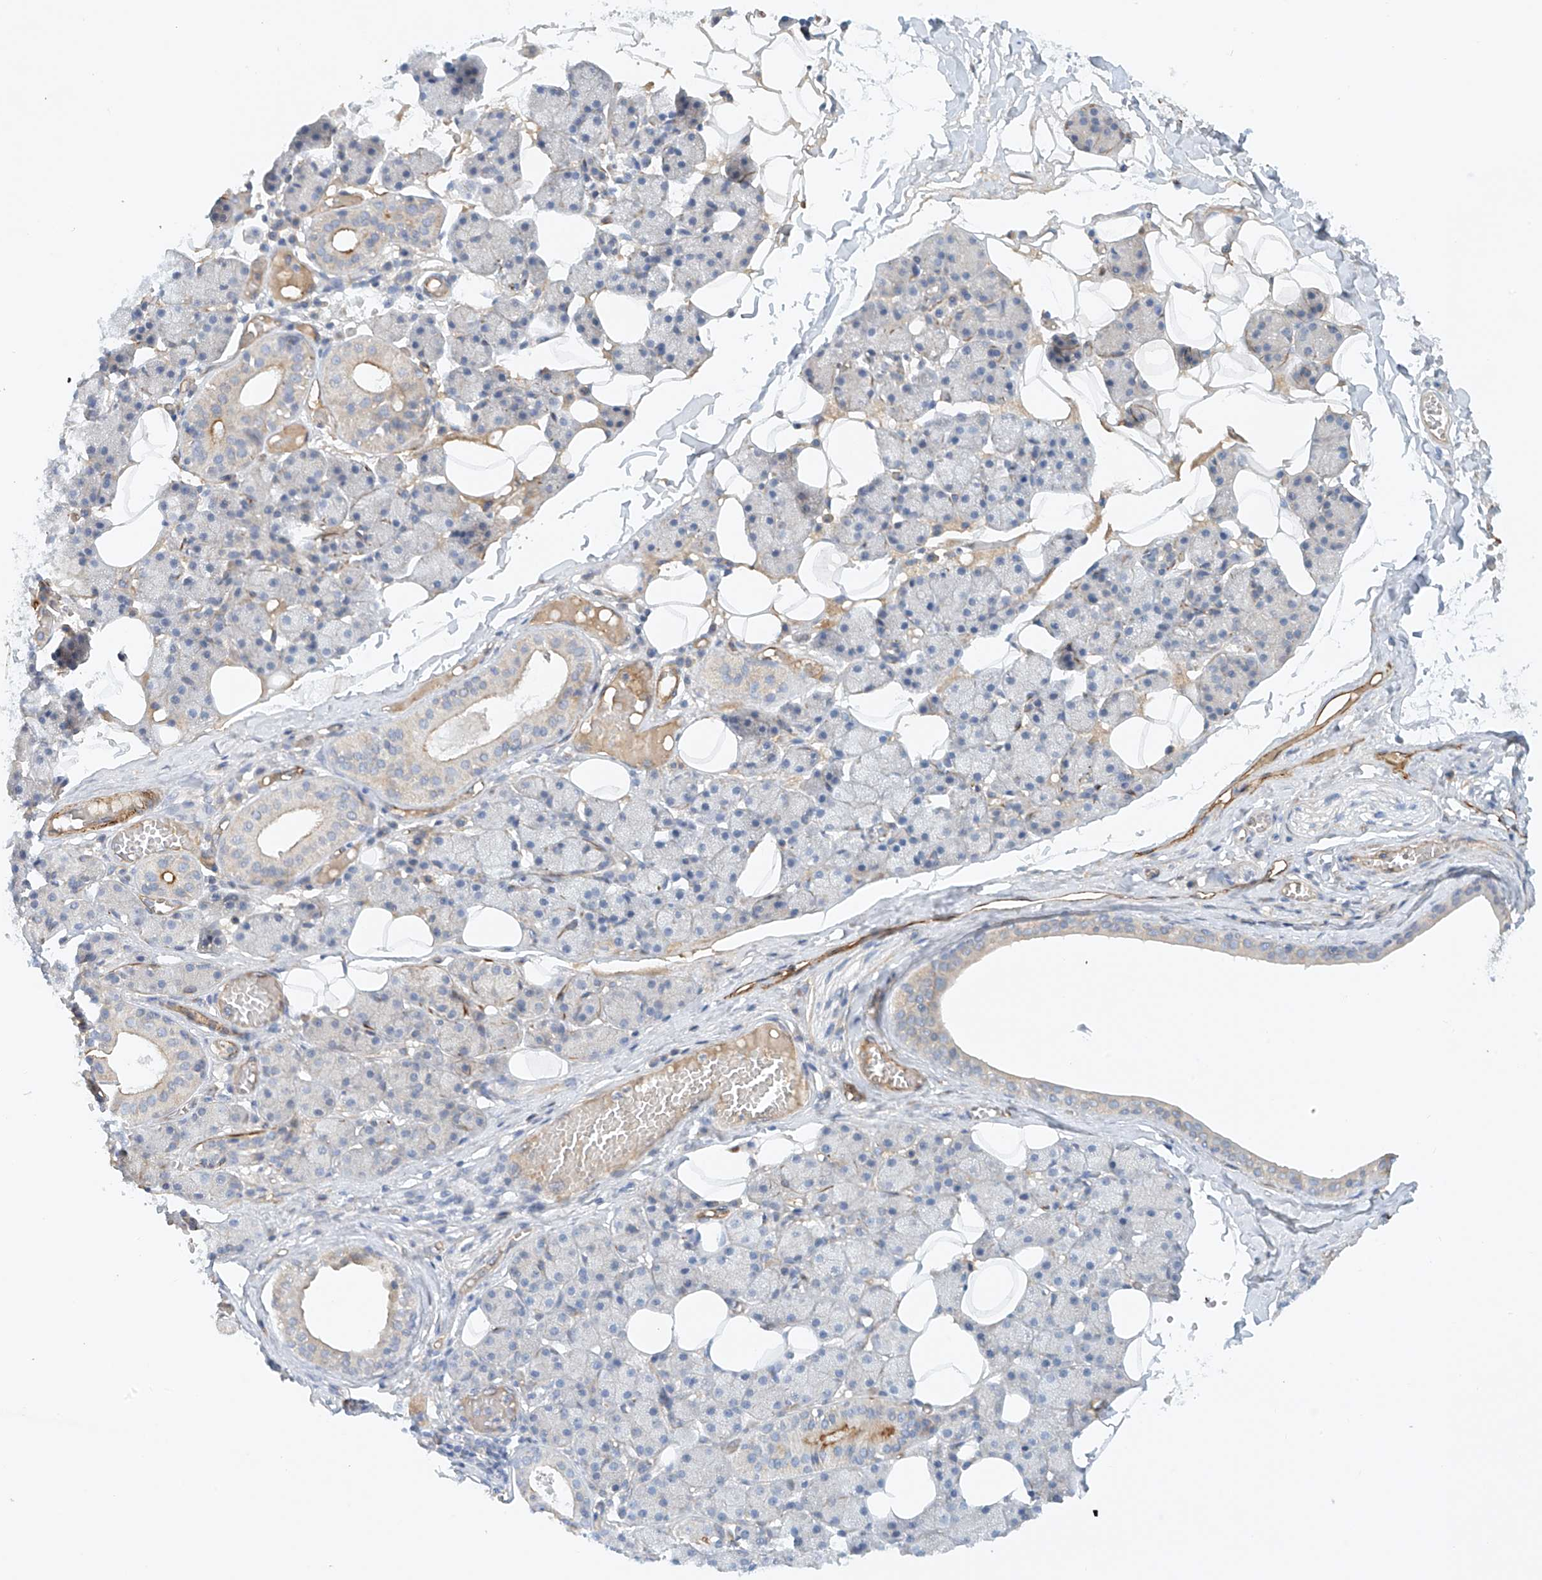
{"staining": {"intensity": "moderate", "quantity": "<25%", "location": "cytoplasmic/membranous"}, "tissue": "salivary gland", "cell_type": "Glandular cells", "image_type": "normal", "snomed": [{"axis": "morphology", "description": "Normal tissue, NOS"}, {"axis": "topography", "description": "Salivary gland"}], "caption": "A brown stain labels moderate cytoplasmic/membranous expression of a protein in glandular cells of benign human salivary gland. The staining was performed using DAB (3,3'-diaminobenzidine) to visualize the protein expression in brown, while the nuclei were stained in blue with hematoxylin (Magnification: 20x).", "gene": "ENSG00000266202", "patient": {"sex": "female", "age": 33}}